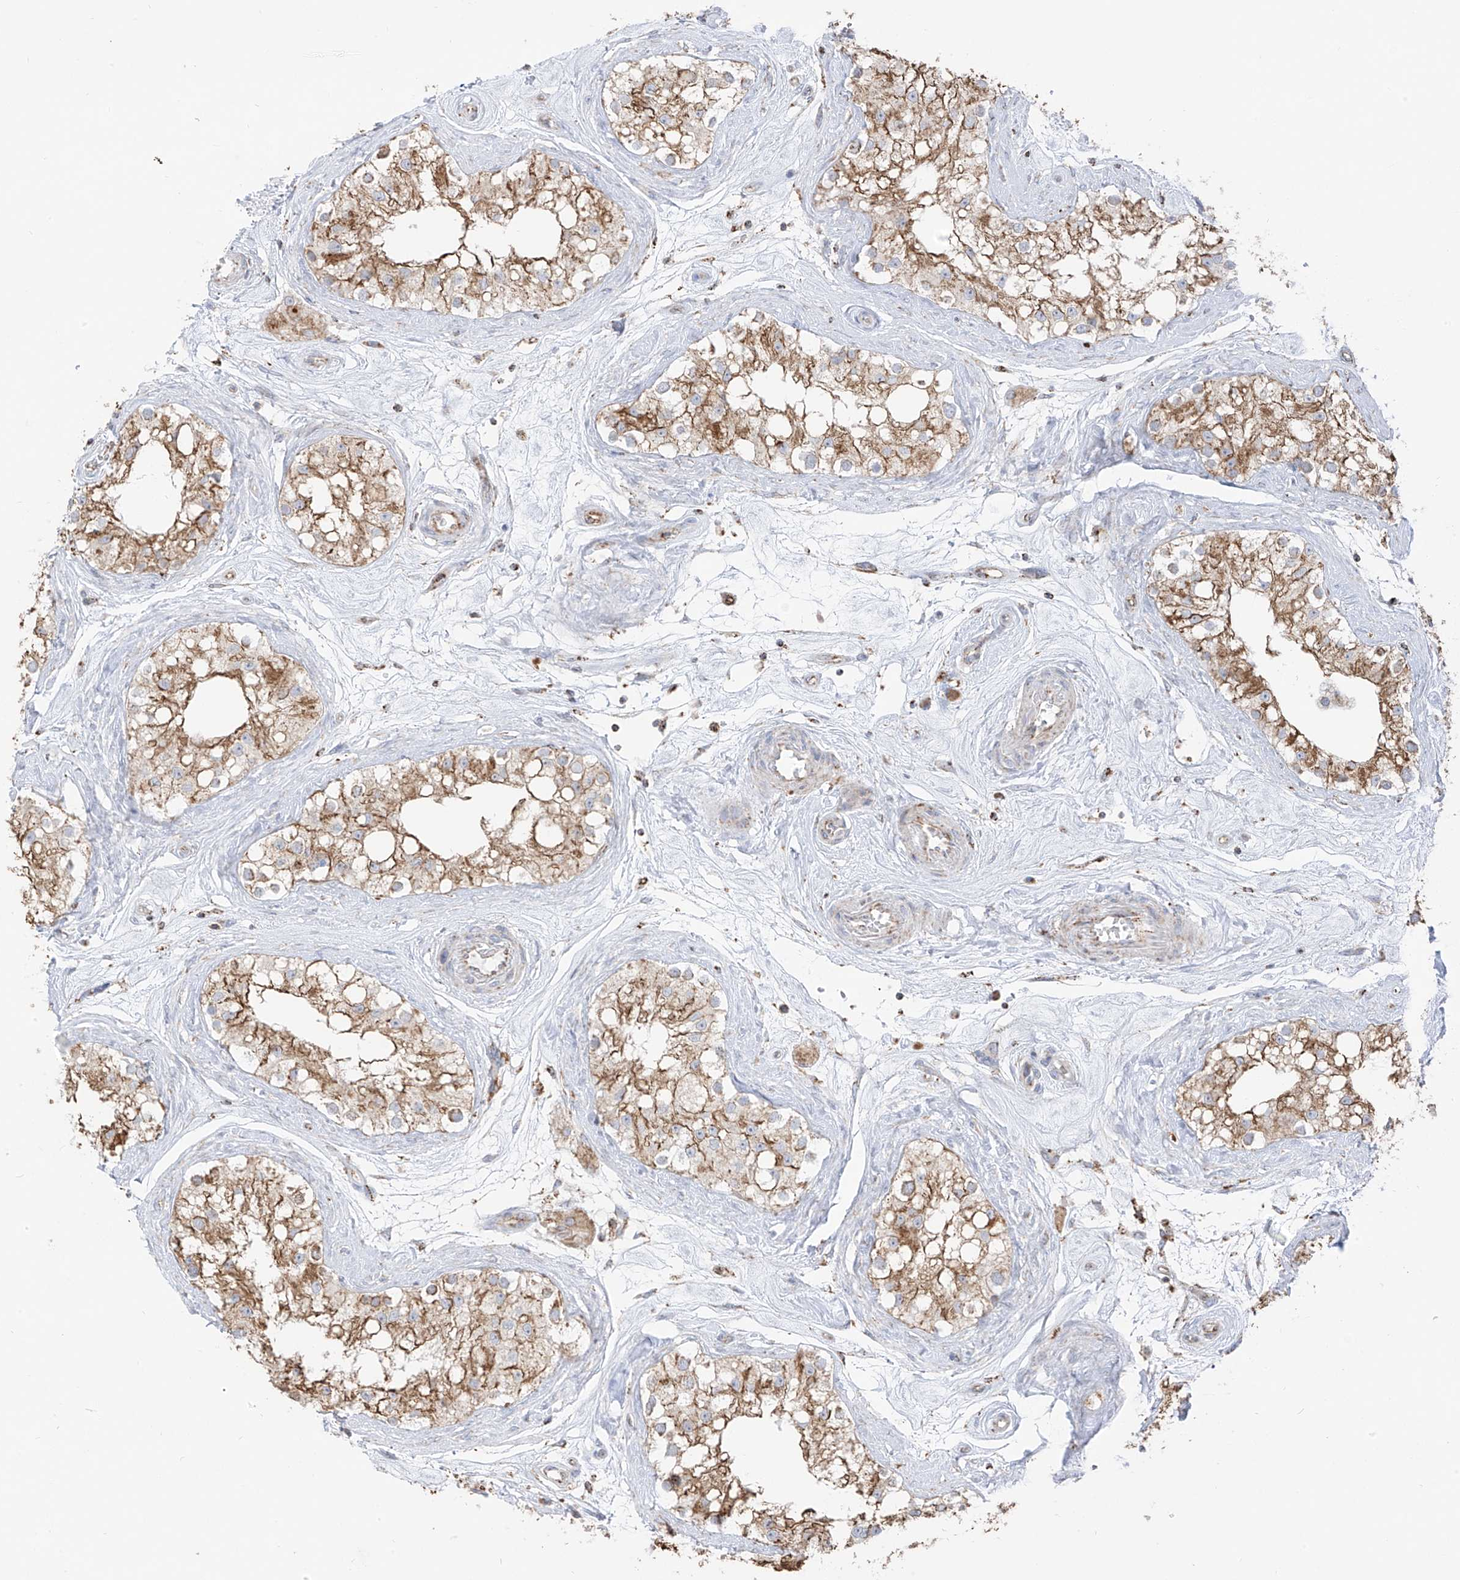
{"staining": {"intensity": "moderate", "quantity": ">75%", "location": "cytoplasmic/membranous"}, "tissue": "testis", "cell_type": "Cells in seminiferous ducts", "image_type": "normal", "snomed": [{"axis": "morphology", "description": "Normal tissue, NOS"}, {"axis": "topography", "description": "Testis"}], "caption": "Moderate cytoplasmic/membranous staining is appreciated in approximately >75% of cells in seminiferous ducts in benign testis. The protein of interest is shown in brown color, while the nuclei are stained blue.", "gene": "ETHE1", "patient": {"sex": "male", "age": 84}}